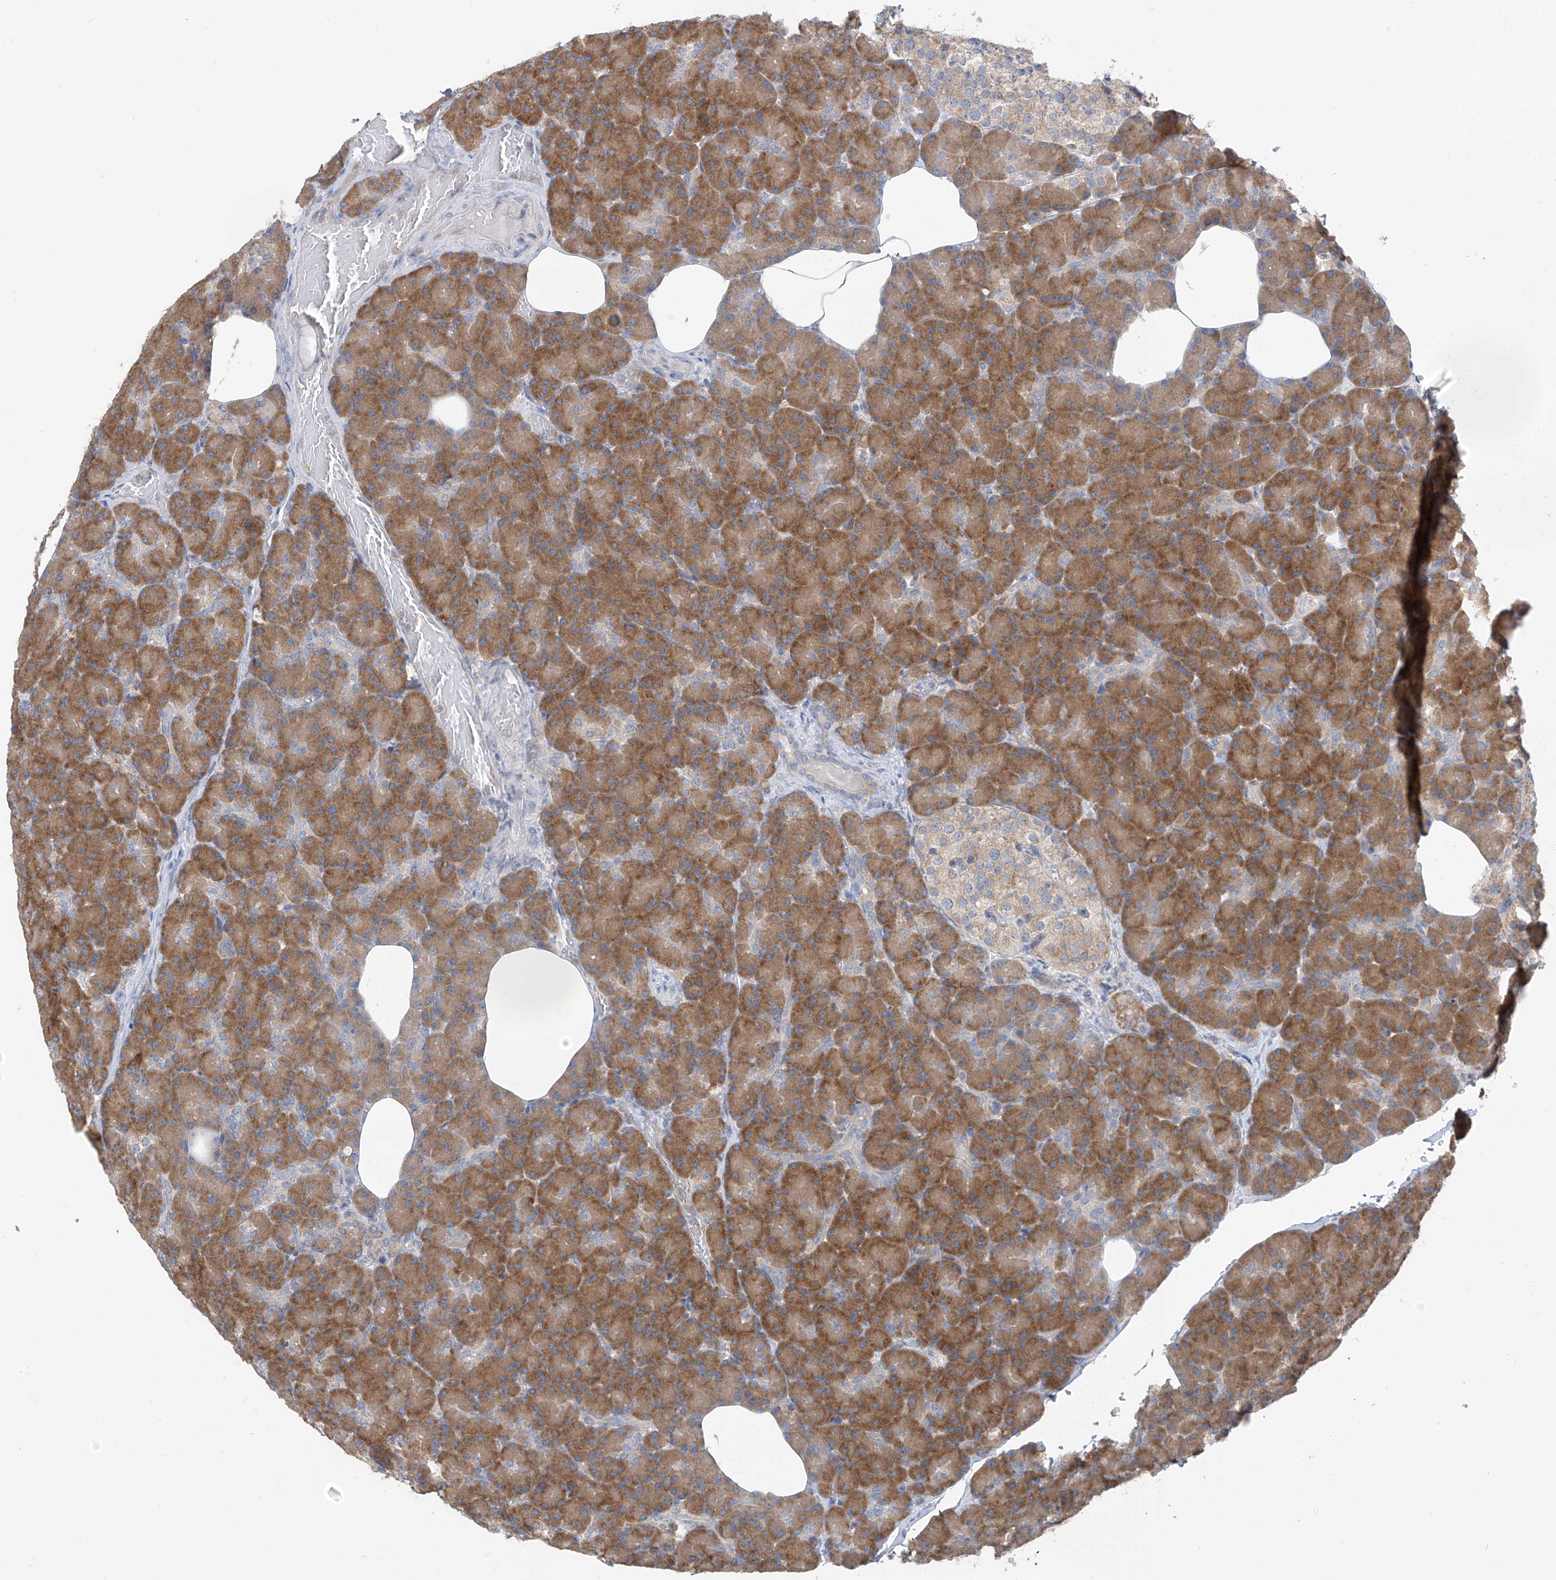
{"staining": {"intensity": "moderate", "quantity": ">75%", "location": "cytoplasmic/membranous"}, "tissue": "pancreas", "cell_type": "Exocrine glandular cells", "image_type": "normal", "snomed": [{"axis": "morphology", "description": "Normal tissue, NOS"}, {"axis": "topography", "description": "Pancreas"}], "caption": "Immunohistochemical staining of unremarkable human pancreas displays moderate cytoplasmic/membranous protein staining in approximately >75% of exocrine glandular cells. Ihc stains the protein of interest in brown and the nuclei are stained blue.", "gene": "RPL4", "patient": {"sex": "female", "age": 43}}